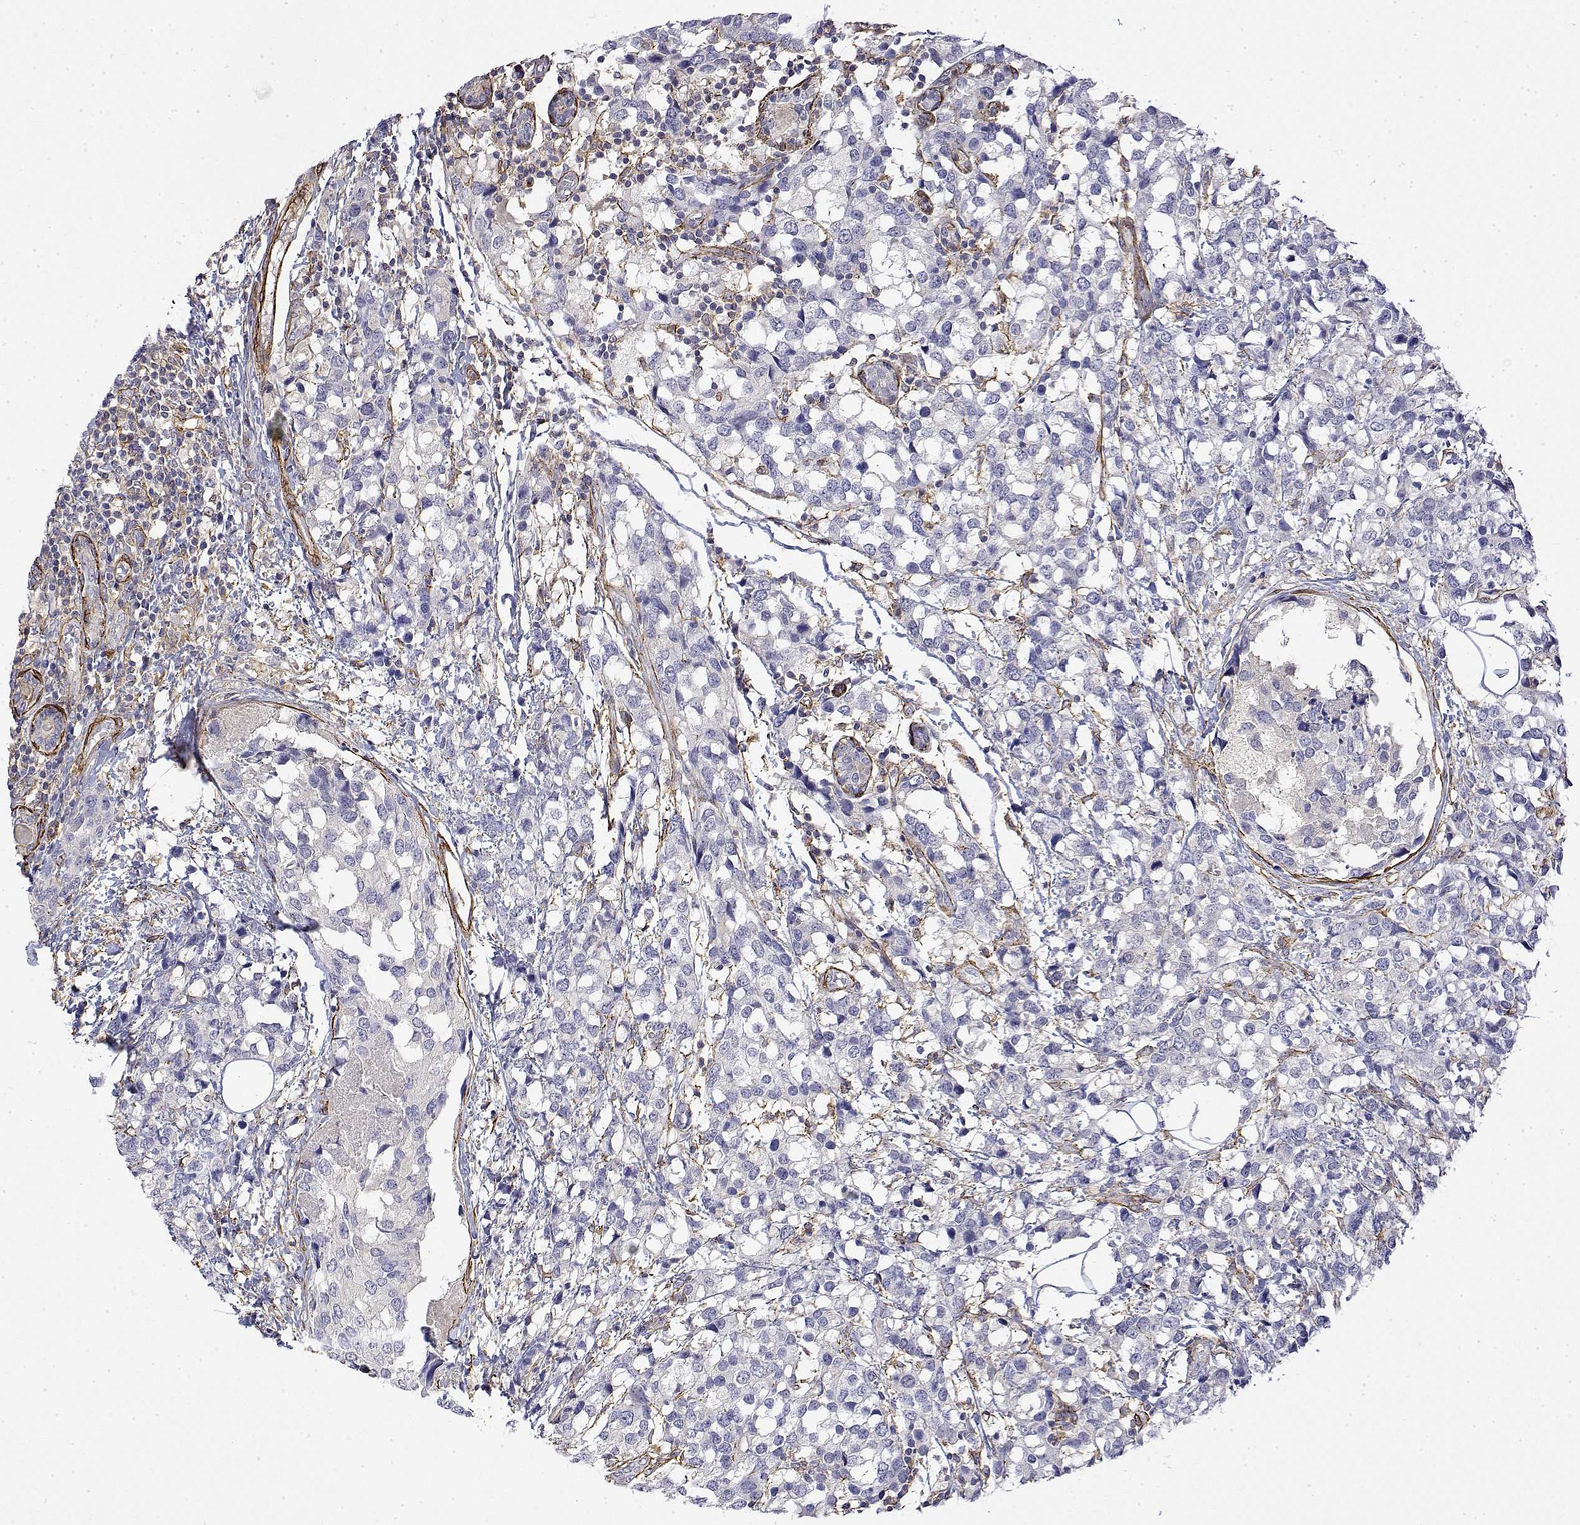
{"staining": {"intensity": "negative", "quantity": "none", "location": "none"}, "tissue": "breast cancer", "cell_type": "Tumor cells", "image_type": "cancer", "snomed": [{"axis": "morphology", "description": "Lobular carcinoma"}, {"axis": "topography", "description": "Breast"}], "caption": "A high-resolution histopathology image shows immunohistochemistry staining of breast cancer (lobular carcinoma), which reveals no significant expression in tumor cells.", "gene": "SOWAHD", "patient": {"sex": "female", "age": 59}}